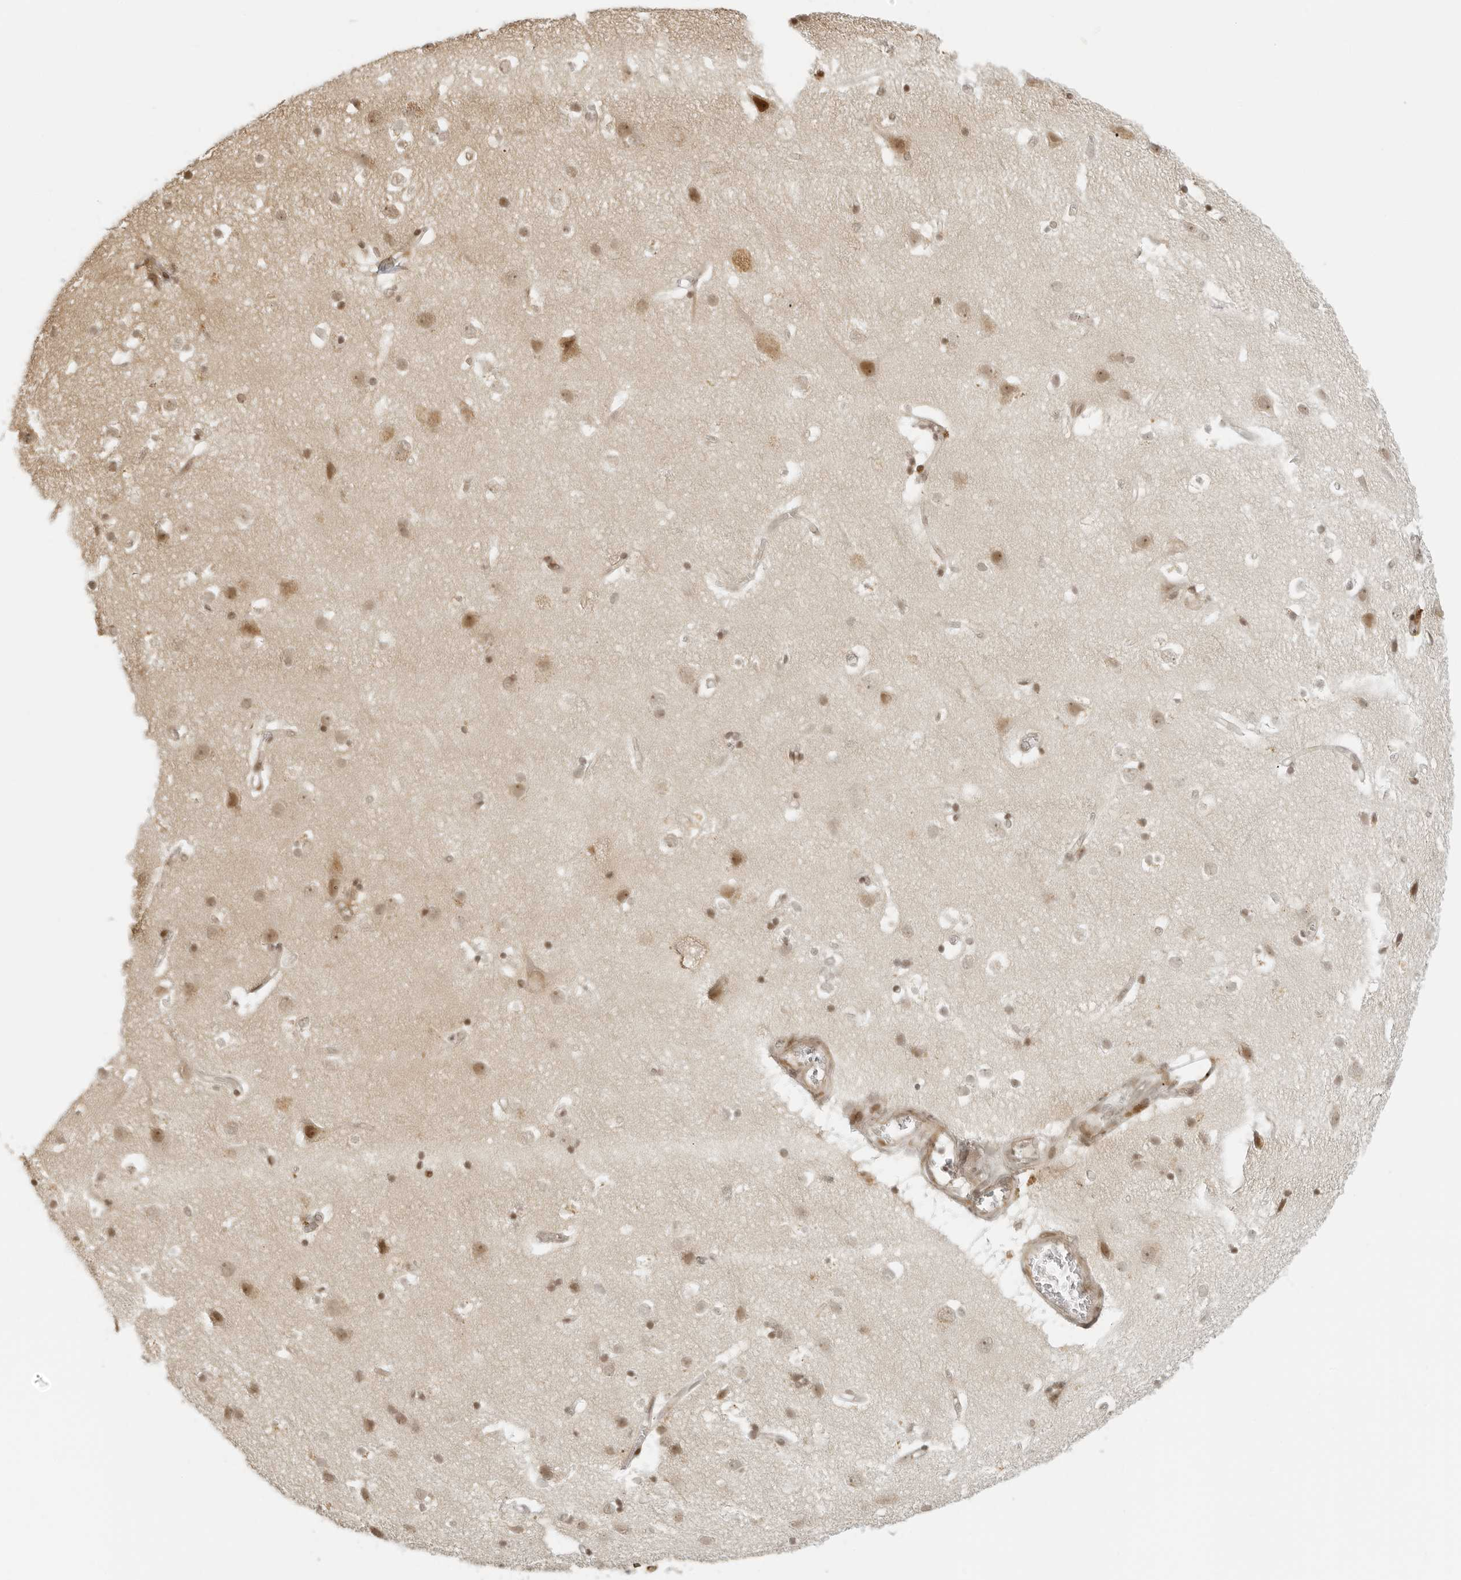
{"staining": {"intensity": "moderate", "quantity": ">75%", "location": "cytoplasmic/membranous,nuclear"}, "tissue": "cerebral cortex", "cell_type": "Endothelial cells", "image_type": "normal", "snomed": [{"axis": "morphology", "description": "Normal tissue, NOS"}, {"axis": "topography", "description": "Cerebral cortex"}], "caption": "Immunohistochemical staining of unremarkable human cerebral cortex shows medium levels of moderate cytoplasmic/membranous,nuclear expression in approximately >75% of endothelial cells.", "gene": "ZNF407", "patient": {"sex": "male", "age": 54}}